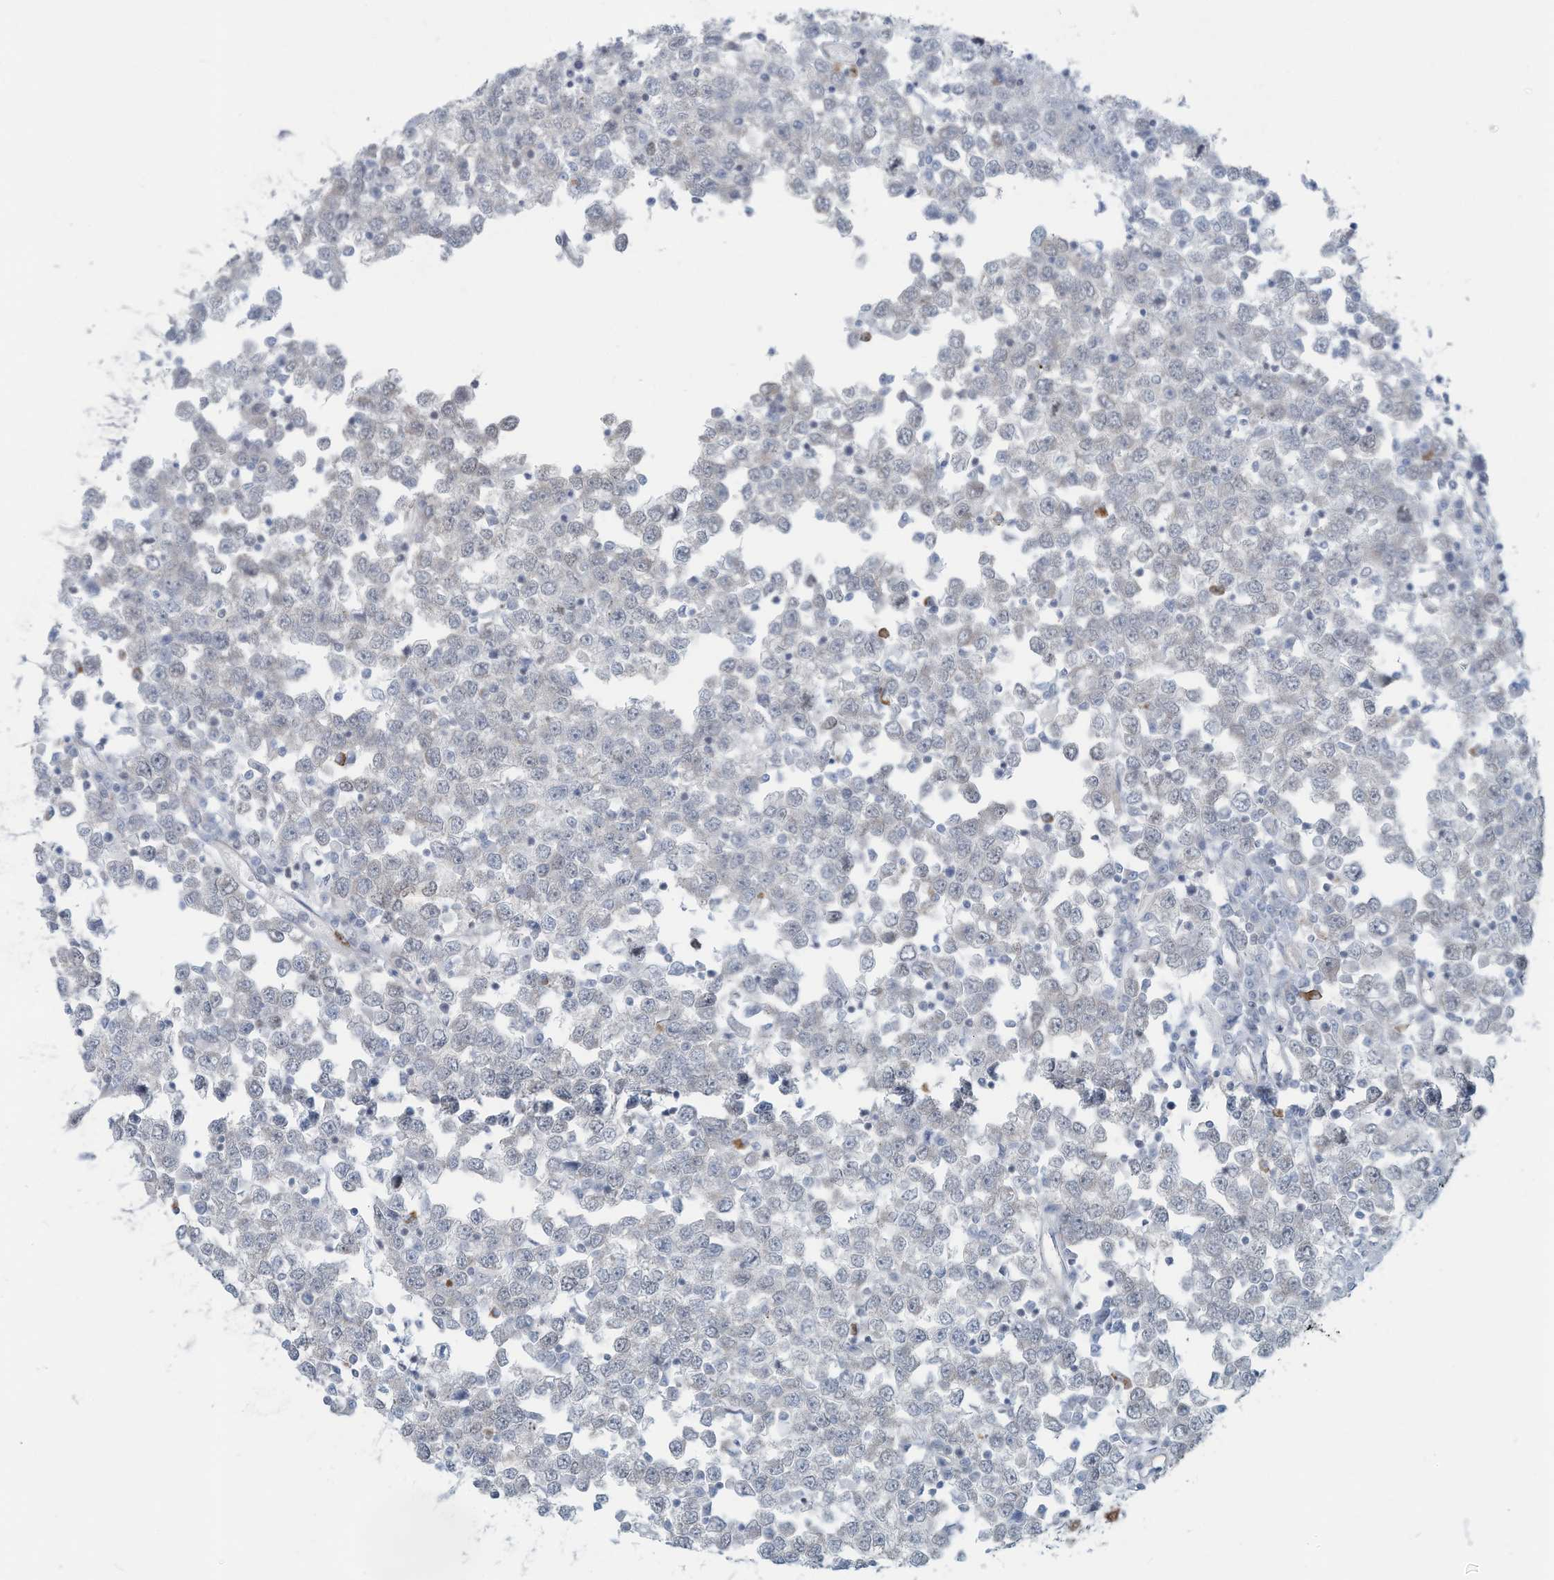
{"staining": {"intensity": "moderate", "quantity": "<25%", "location": "nuclear"}, "tissue": "testis cancer", "cell_type": "Tumor cells", "image_type": "cancer", "snomed": [{"axis": "morphology", "description": "Seminoma, NOS"}, {"axis": "topography", "description": "Testis"}], "caption": "Protein staining shows moderate nuclear positivity in approximately <25% of tumor cells in testis cancer.", "gene": "SARNP", "patient": {"sex": "male", "age": 65}}